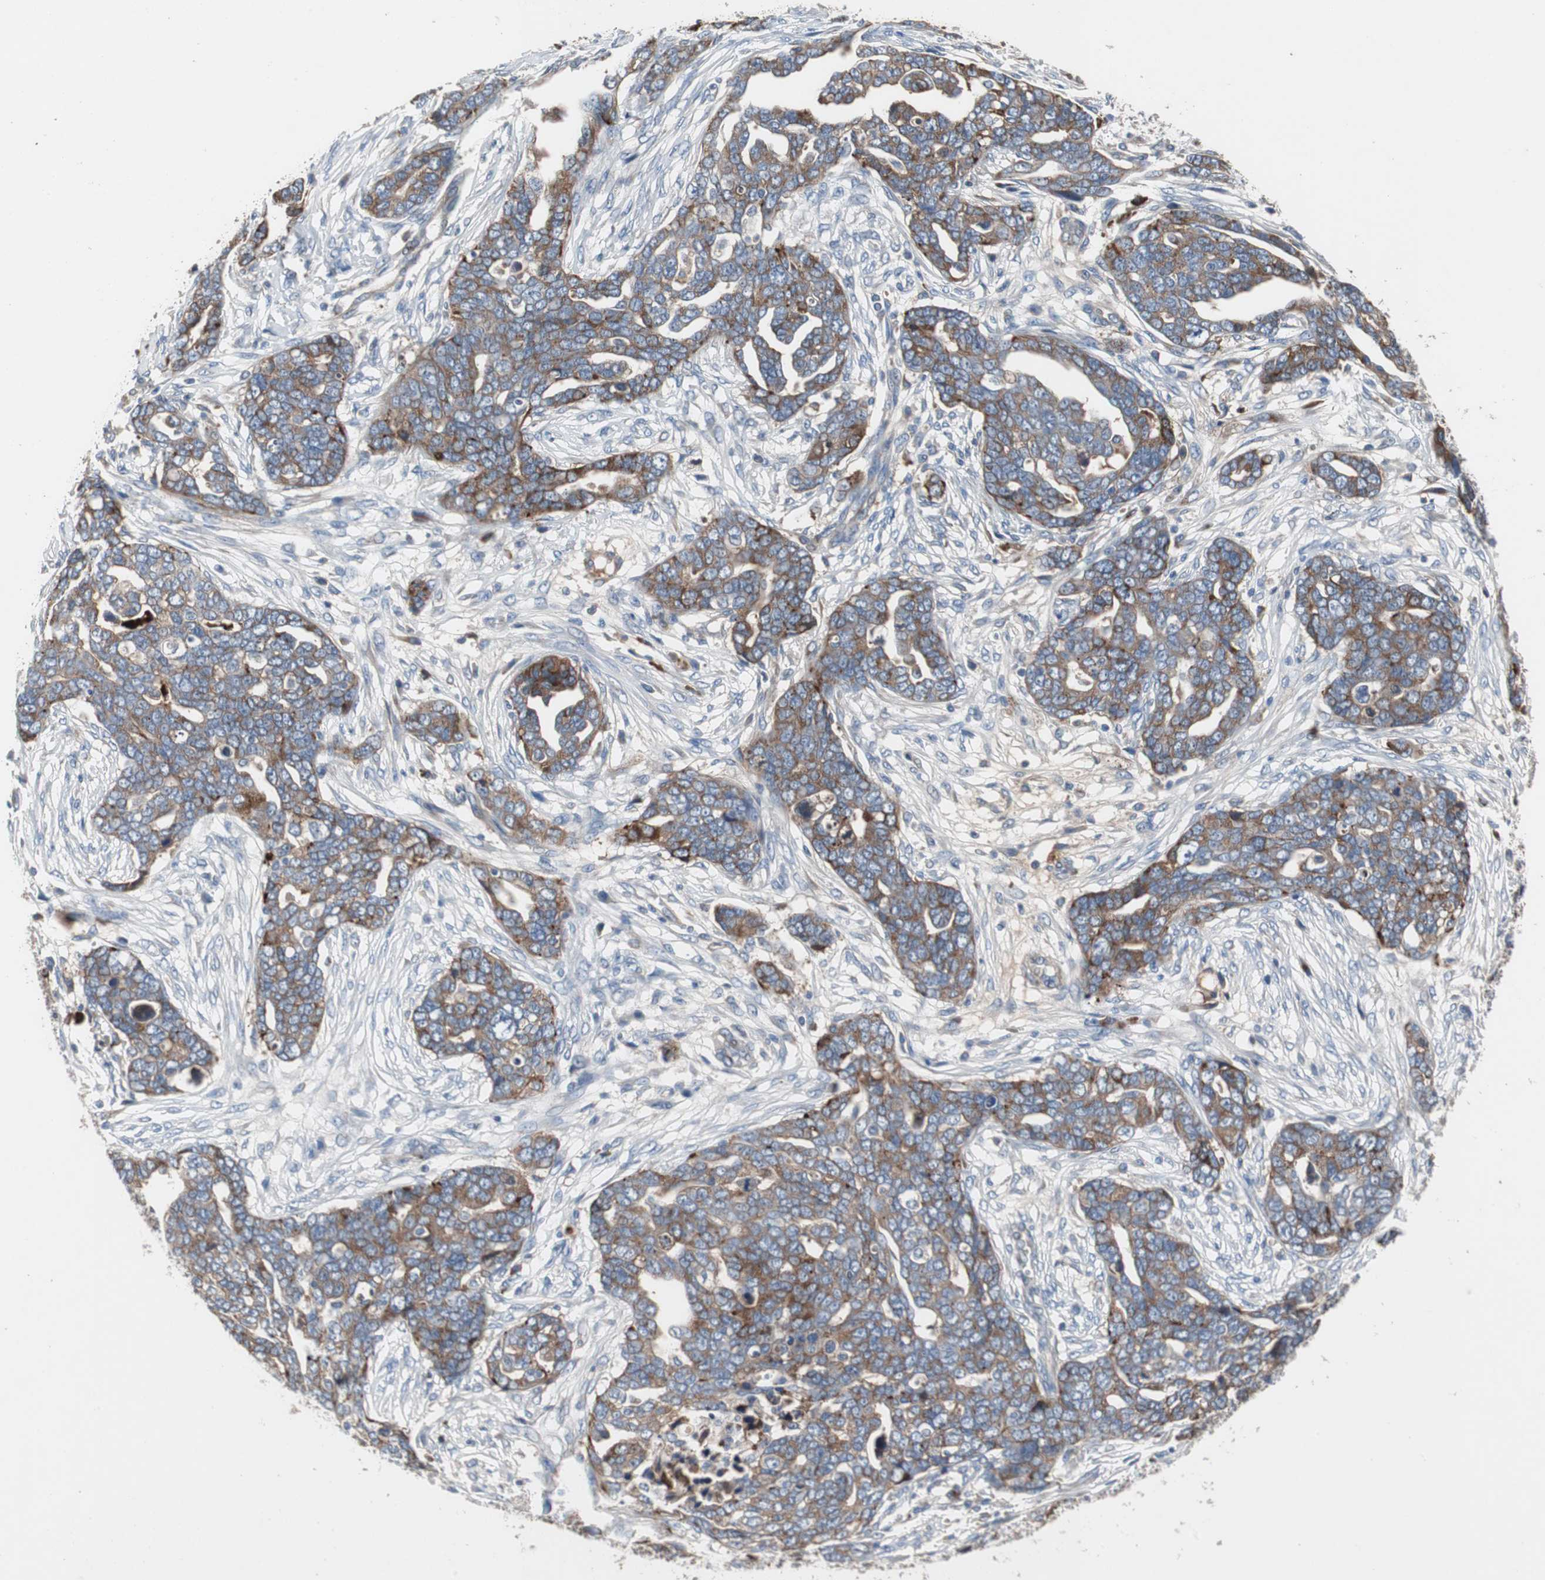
{"staining": {"intensity": "moderate", "quantity": ">75%", "location": "cytoplasmic/membranous"}, "tissue": "ovarian cancer", "cell_type": "Tumor cells", "image_type": "cancer", "snomed": [{"axis": "morphology", "description": "Normal tissue, NOS"}, {"axis": "morphology", "description": "Cystadenocarcinoma, serous, NOS"}, {"axis": "topography", "description": "Fallopian tube"}, {"axis": "topography", "description": "Ovary"}], "caption": "Tumor cells exhibit medium levels of moderate cytoplasmic/membranous staining in about >75% of cells in ovarian serous cystadenocarcinoma.", "gene": "SORT1", "patient": {"sex": "female", "age": 56}}